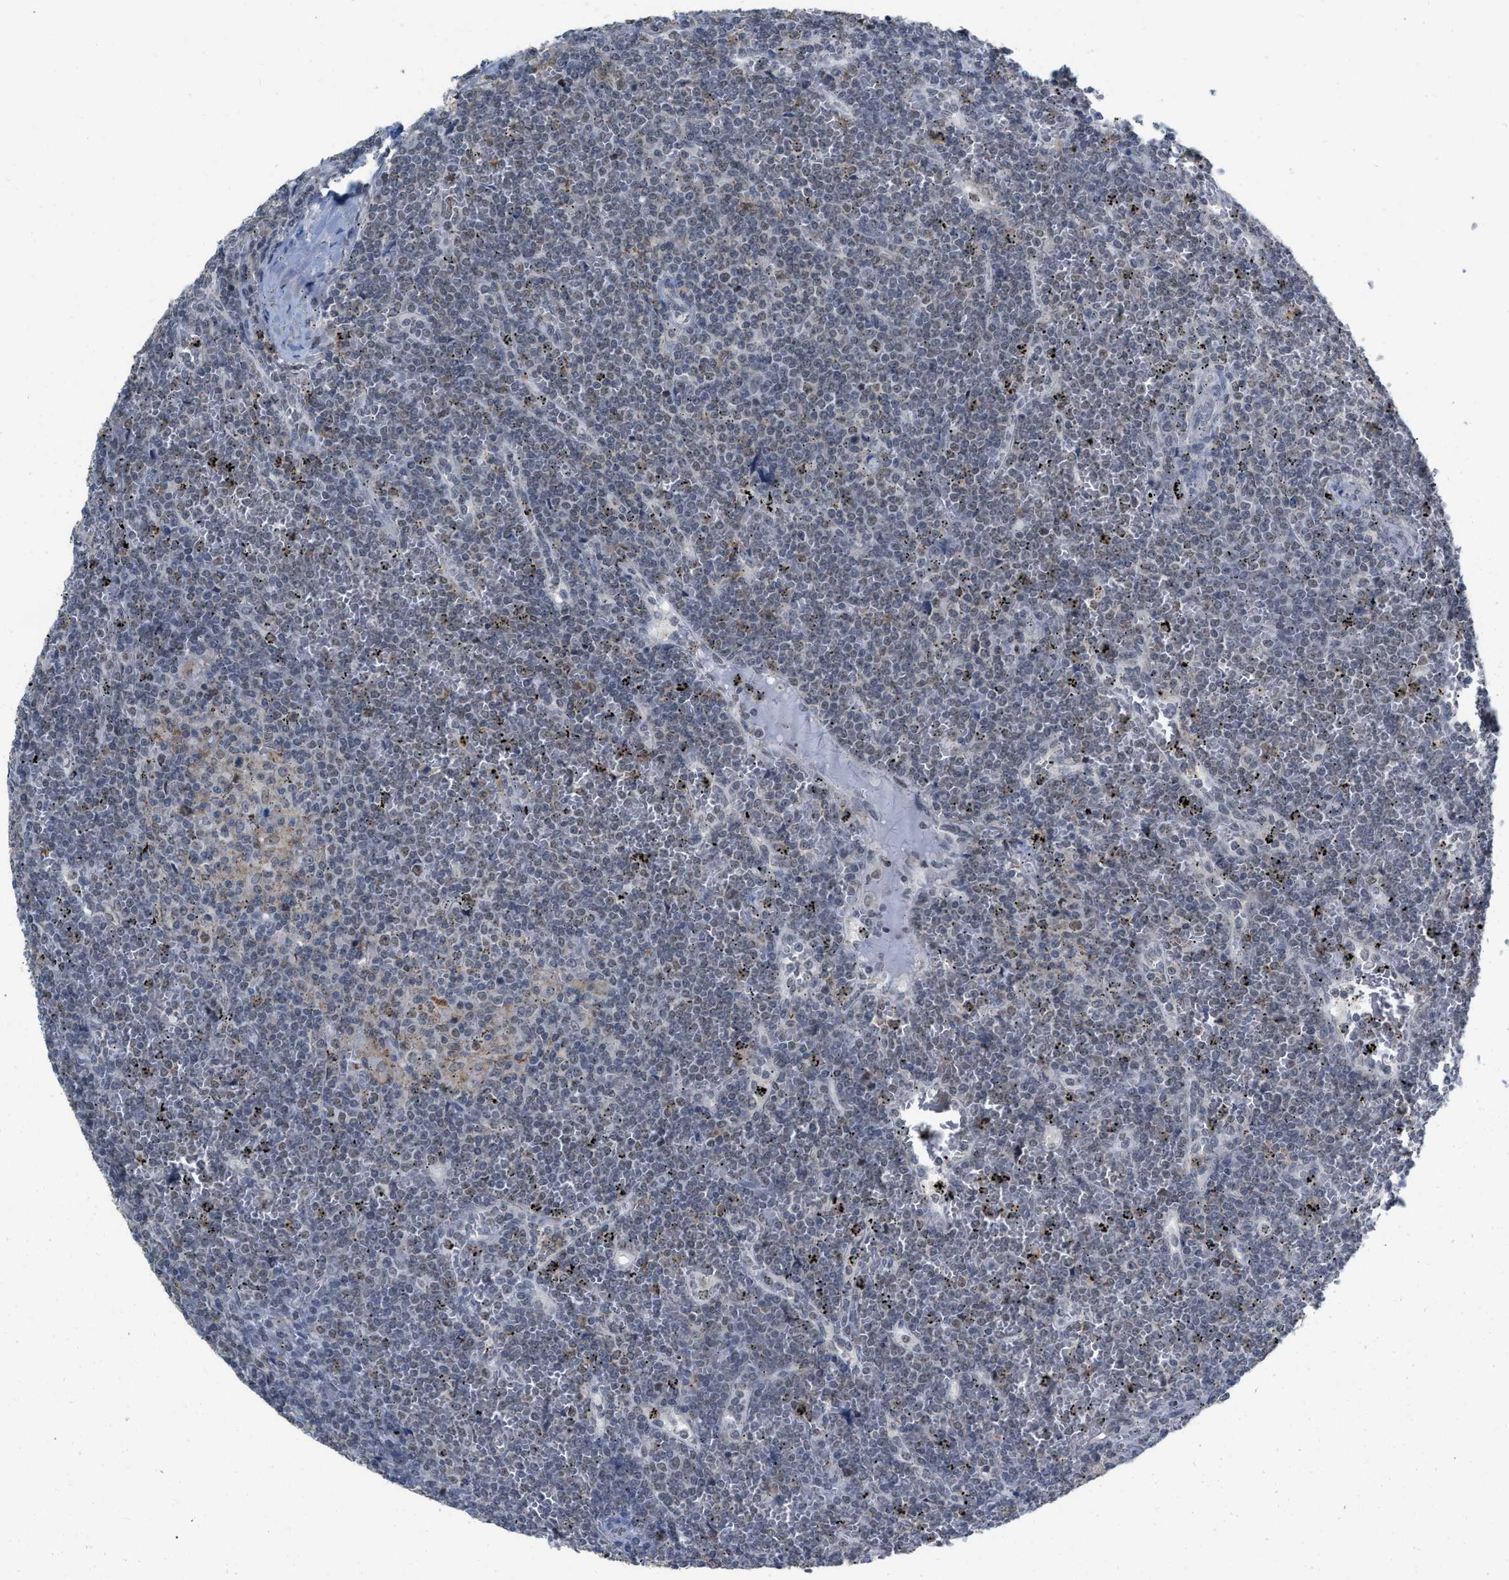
{"staining": {"intensity": "negative", "quantity": "none", "location": "none"}, "tissue": "lymphoma", "cell_type": "Tumor cells", "image_type": "cancer", "snomed": [{"axis": "morphology", "description": "Malignant lymphoma, non-Hodgkin's type, Low grade"}, {"axis": "topography", "description": "Spleen"}], "caption": "There is no significant staining in tumor cells of malignant lymphoma, non-Hodgkin's type (low-grade).", "gene": "BAIAP2L1", "patient": {"sex": "female", "age": 19}}